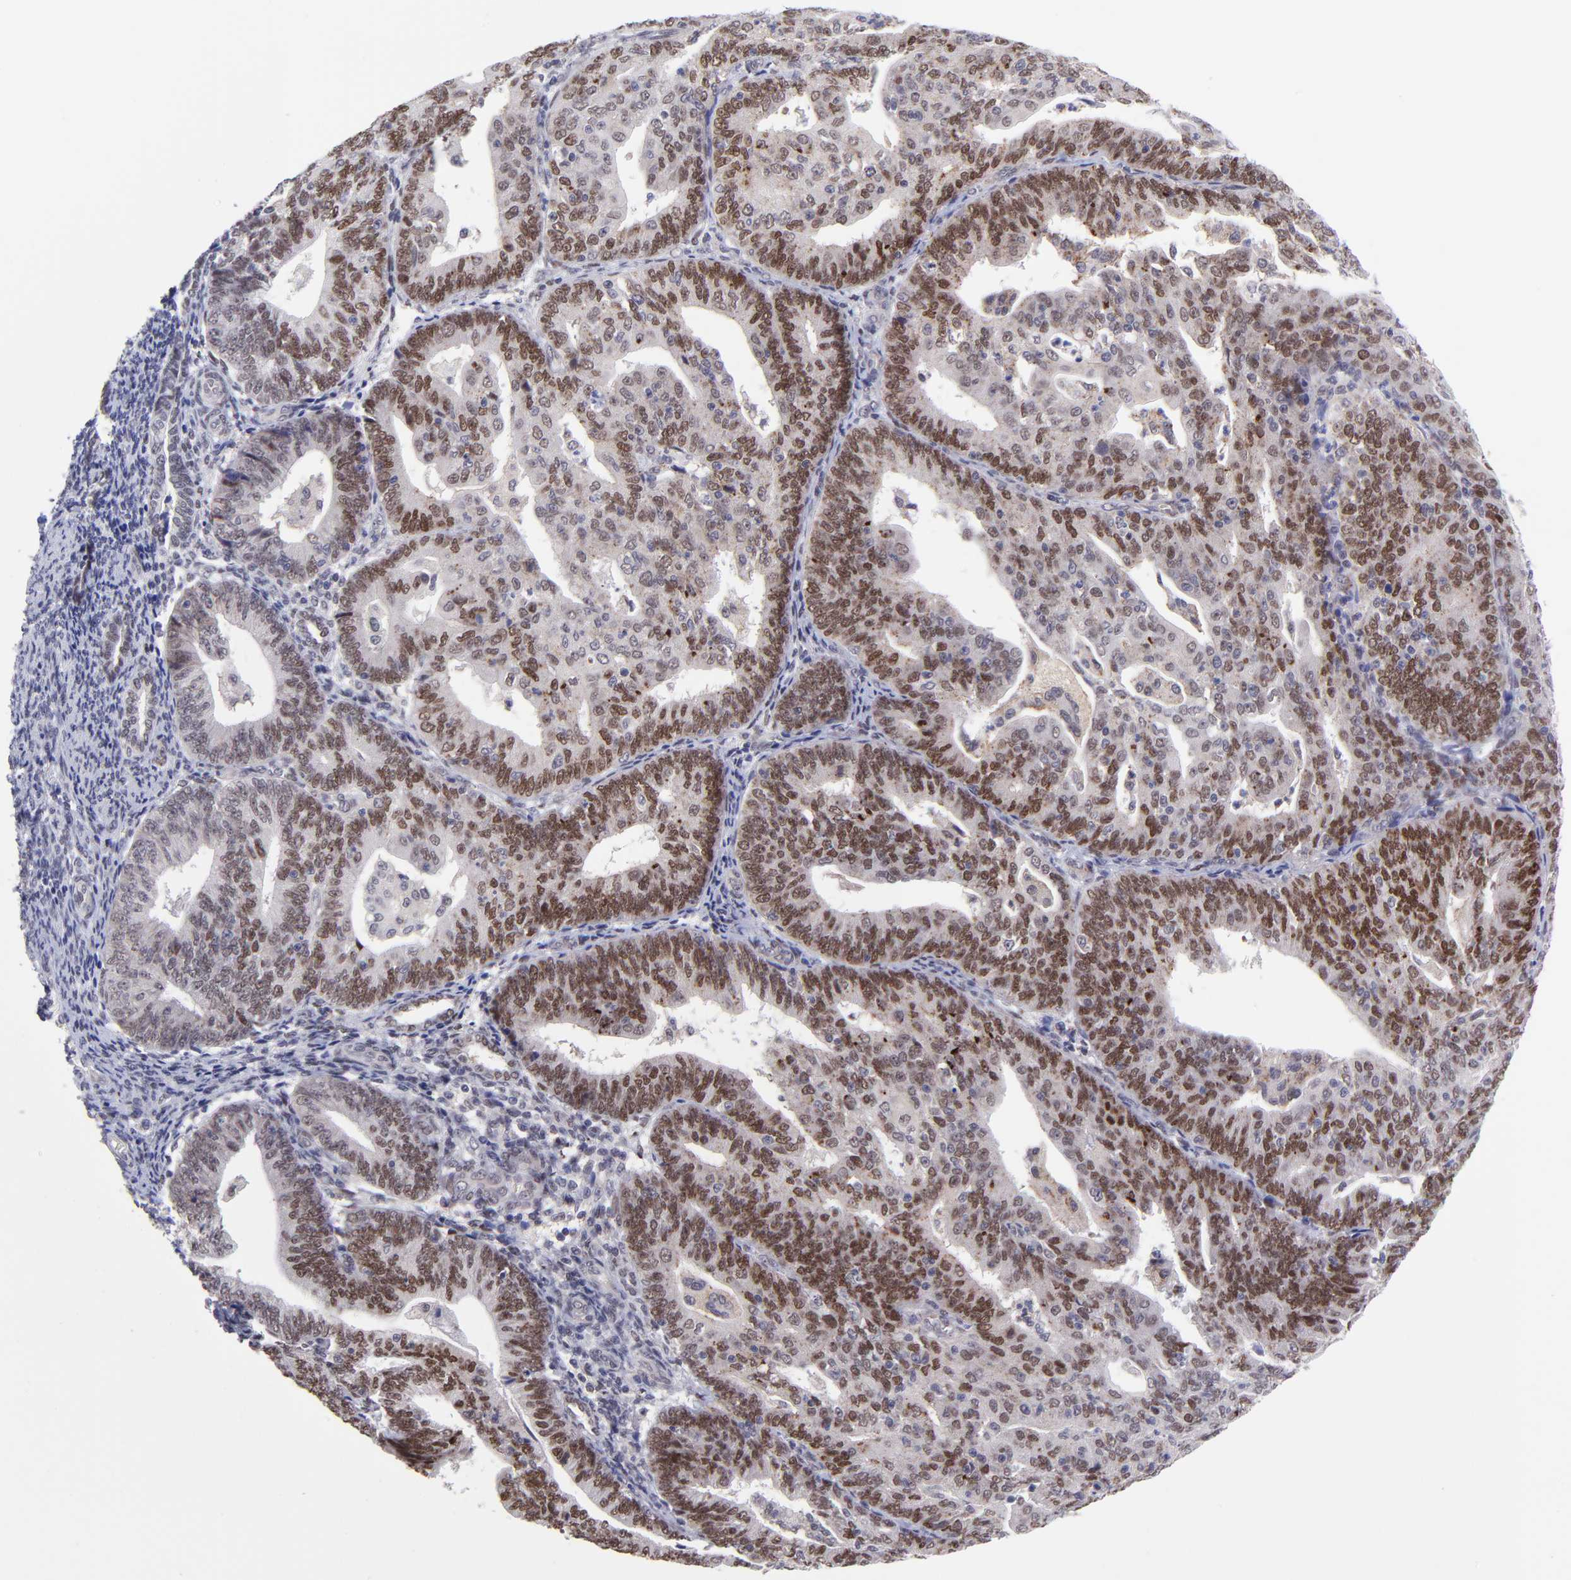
{"staining": {"intensity": "moderate", "quantity": ">75%", "location": "nuclear"}, "tissue": "endometrial cancer", "cell_type": "Tumor cells", "image_type": "cancer", "snomed": [{"axis": "morphology", "description": "Adenocarcinoma, NOS"}, {"axis": "topography", "description": "Endometrium"}], "caption": "There is medium levels of moderate nuclear expression in tumor cells of endometrial cancer, as demonstrated by immunohistochemical staining (brown color).", "gene": "SOX6", "patient": {"sex": "female", "age": 56}}